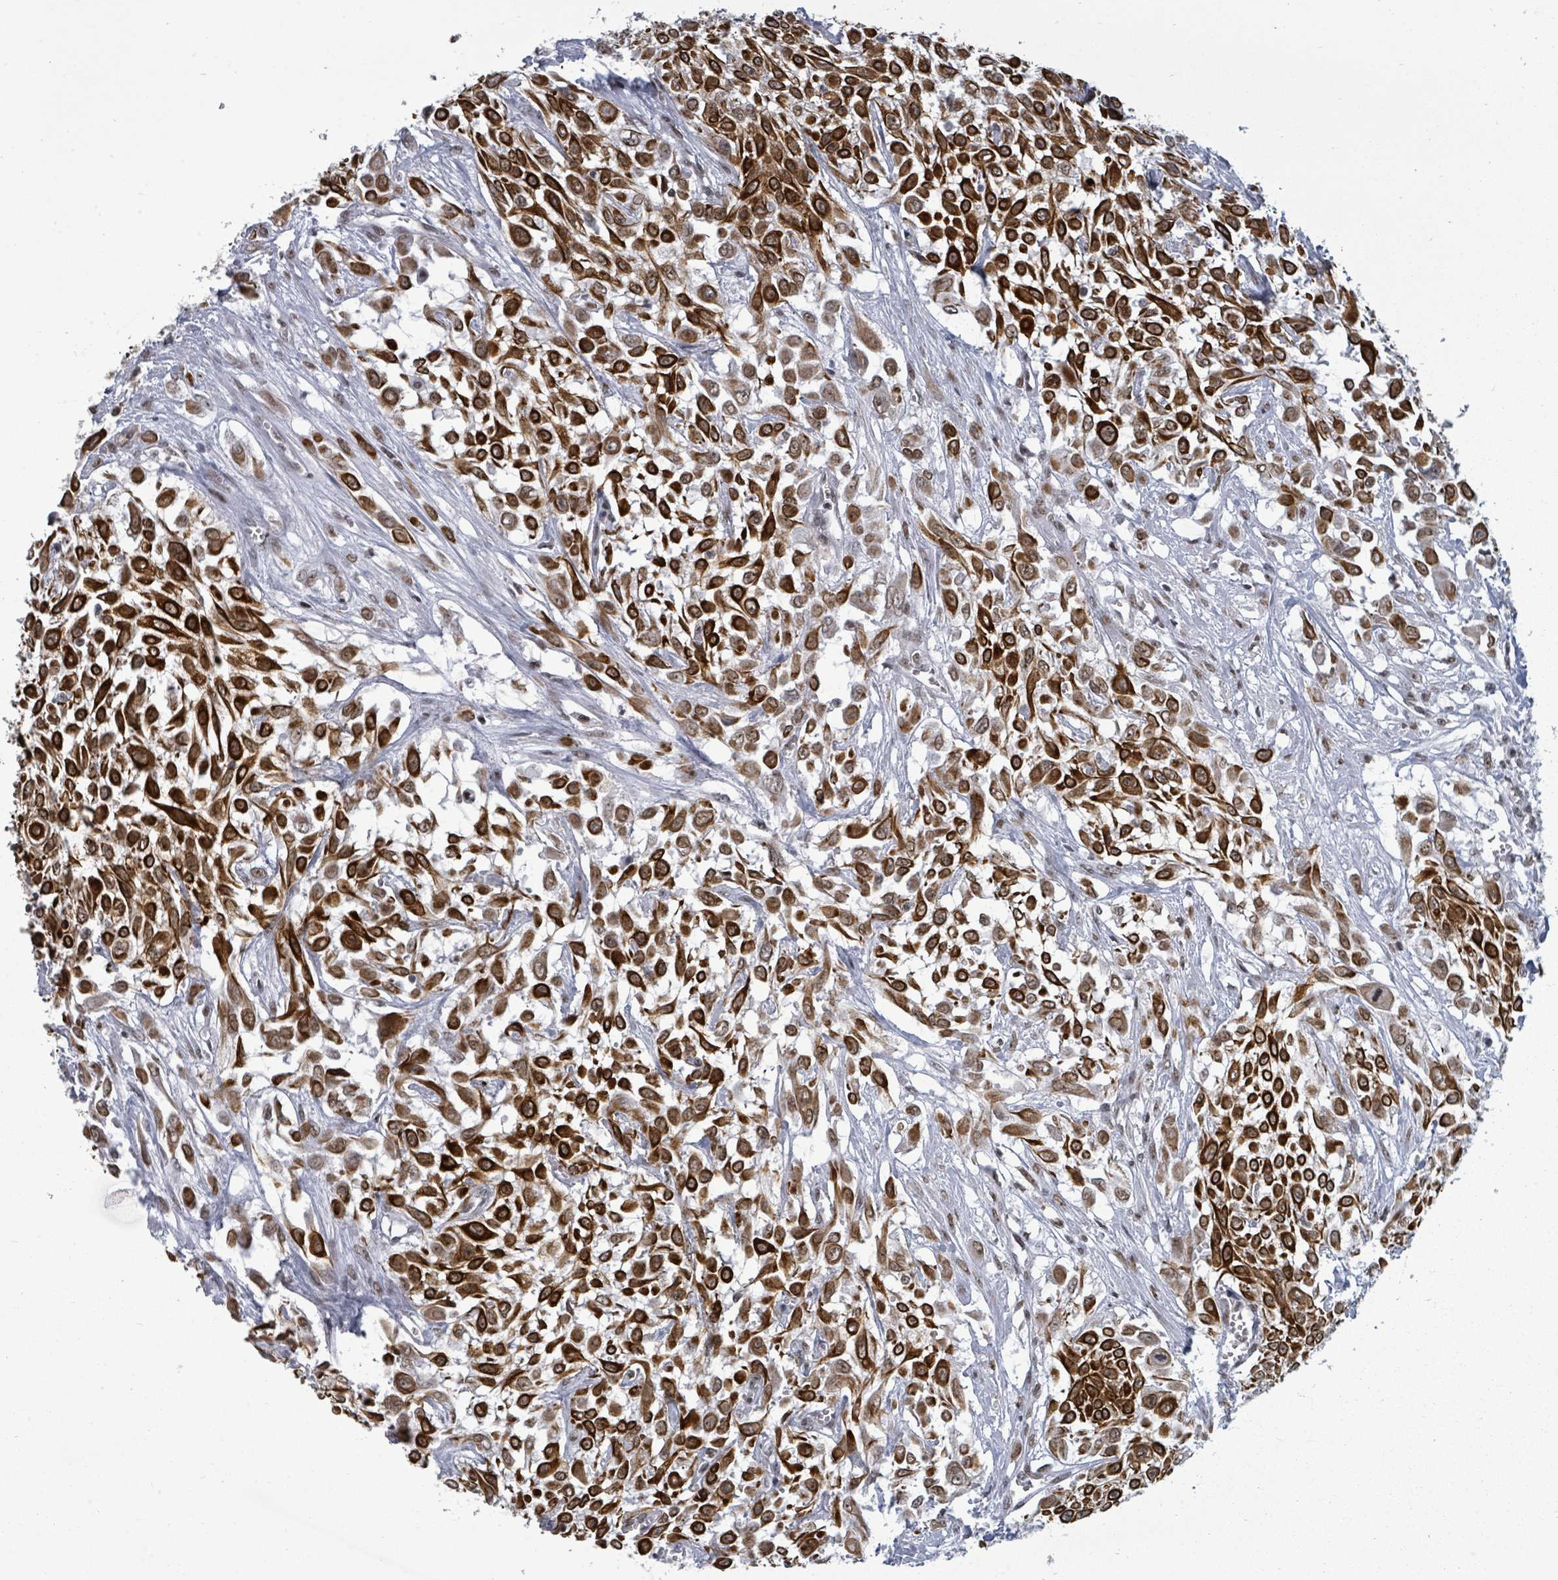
{"staining": {"intensity": "strong", "quantity": ">75%", "location": "cytoplasmic/membranous"}, "tissue": "urothelial cancer", "cell_type": "Tumor cells", "image_type": "cancer", "snomed": [{"axis": "morphology", "description": "Urothelial carcinoma, High grade"}, {"axis": "topography", "description": "Urinary bladder"}], "caption": "A micrograph showing strong cytoplasmic/membranous staining in approximately >75% of tumor cells in urothelial carcinoma (high-grade), as visualized by brown immunohistochemical staining.", "gene": "ERCC5", "patient": {"sex": "male", "age": 57}}